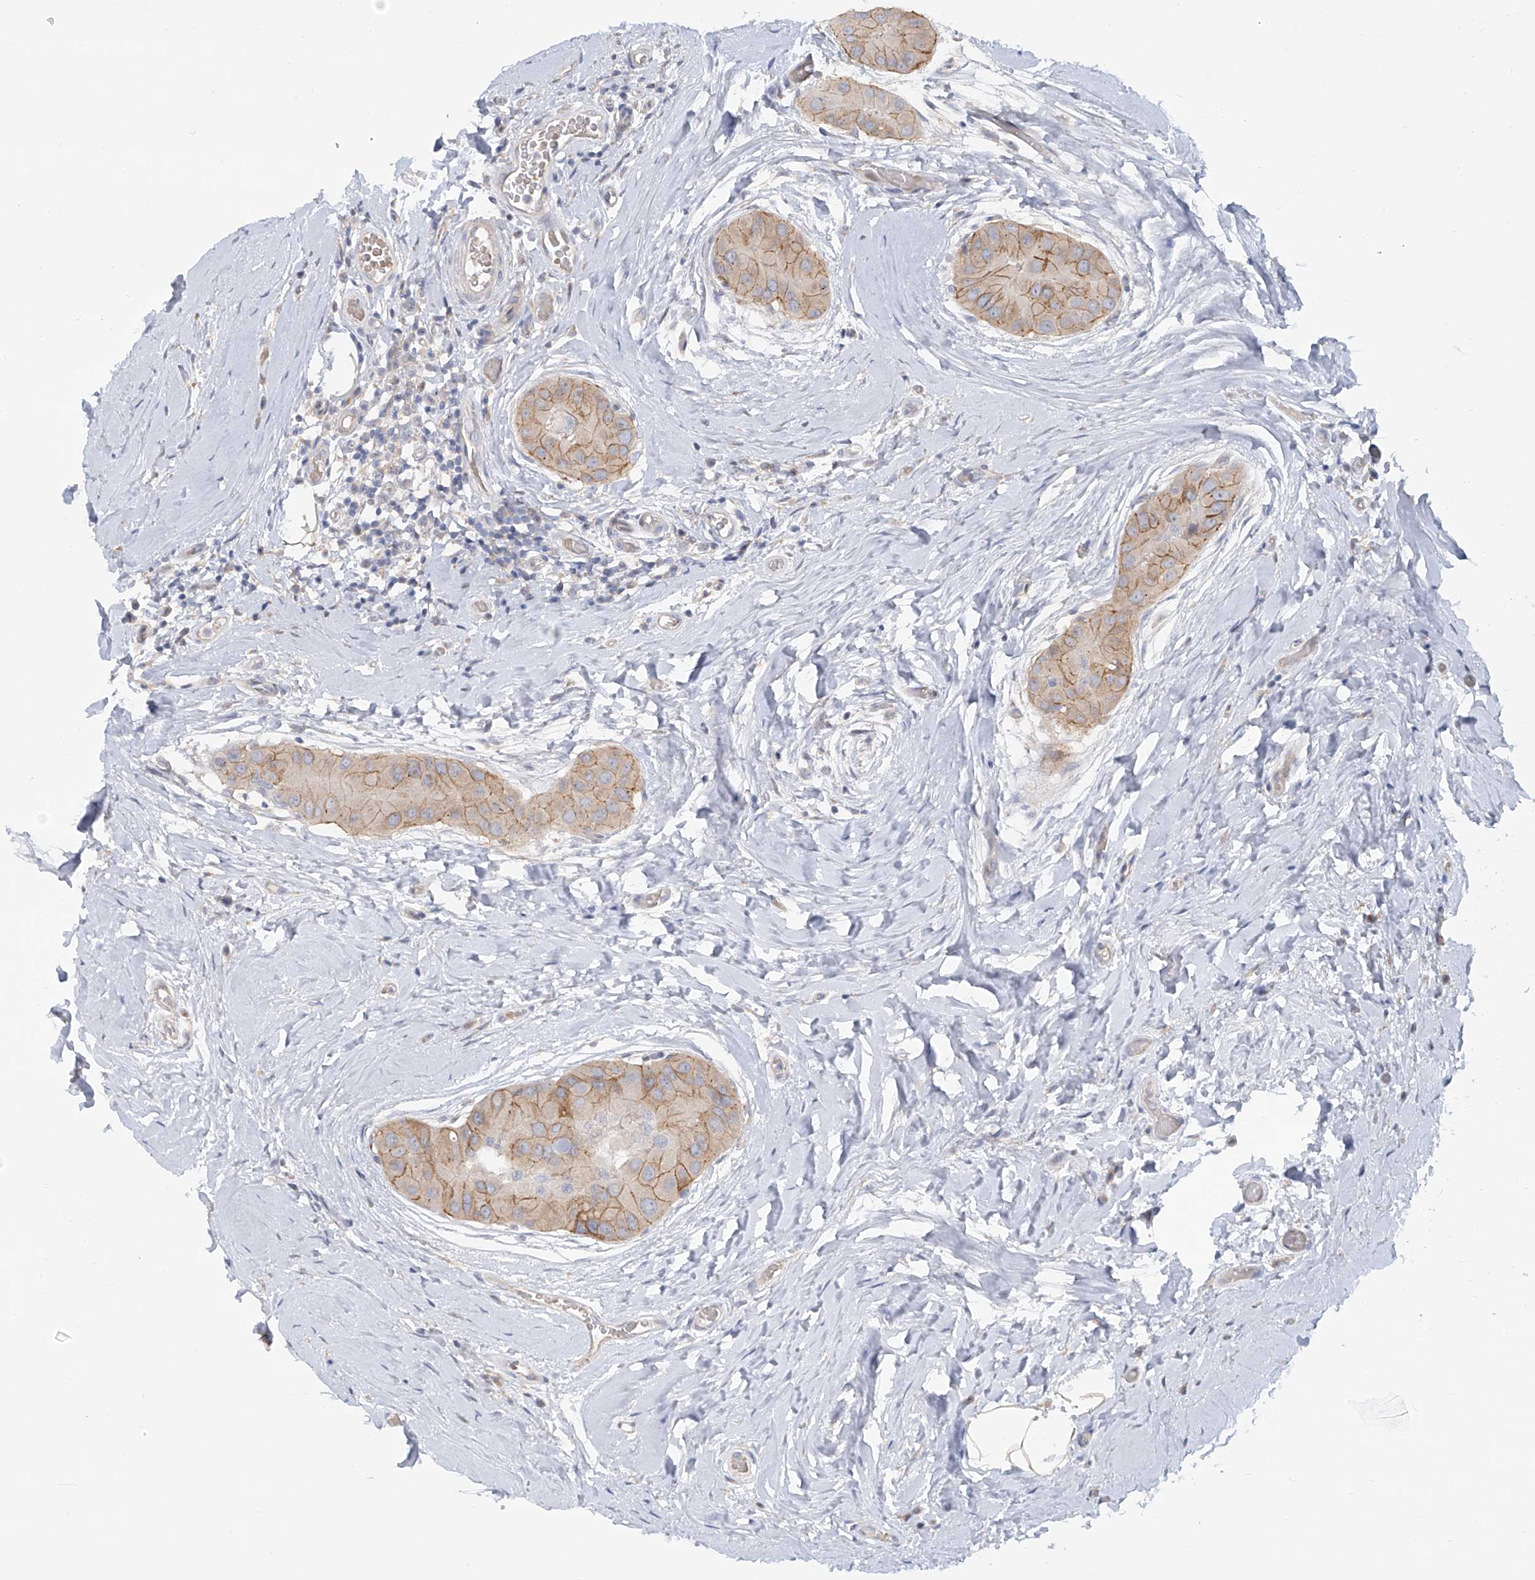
{"staining": {"intensity": "moderate", "quantity": "25%-75%", "location": "cytoplasmic/membranous"}, "tissue": "thyroid cancer", "cell_type": "Tumor cells", "image_type": "cancer", "snomed": [{"axis": "morphology", "description": "Papillary adenocarcinoma, NOS"}, {"axis": "topography", "description": "Thyroid gland"}], "caption": "This is a photomicrograph of IHC staining of thyroid papillary adenocarcinoma, which shows moderate expression in the cytoplasmic/membranous of tumor cells.", "gene": "LRRC1", "patient": {"sex": "male", "age": 33}}